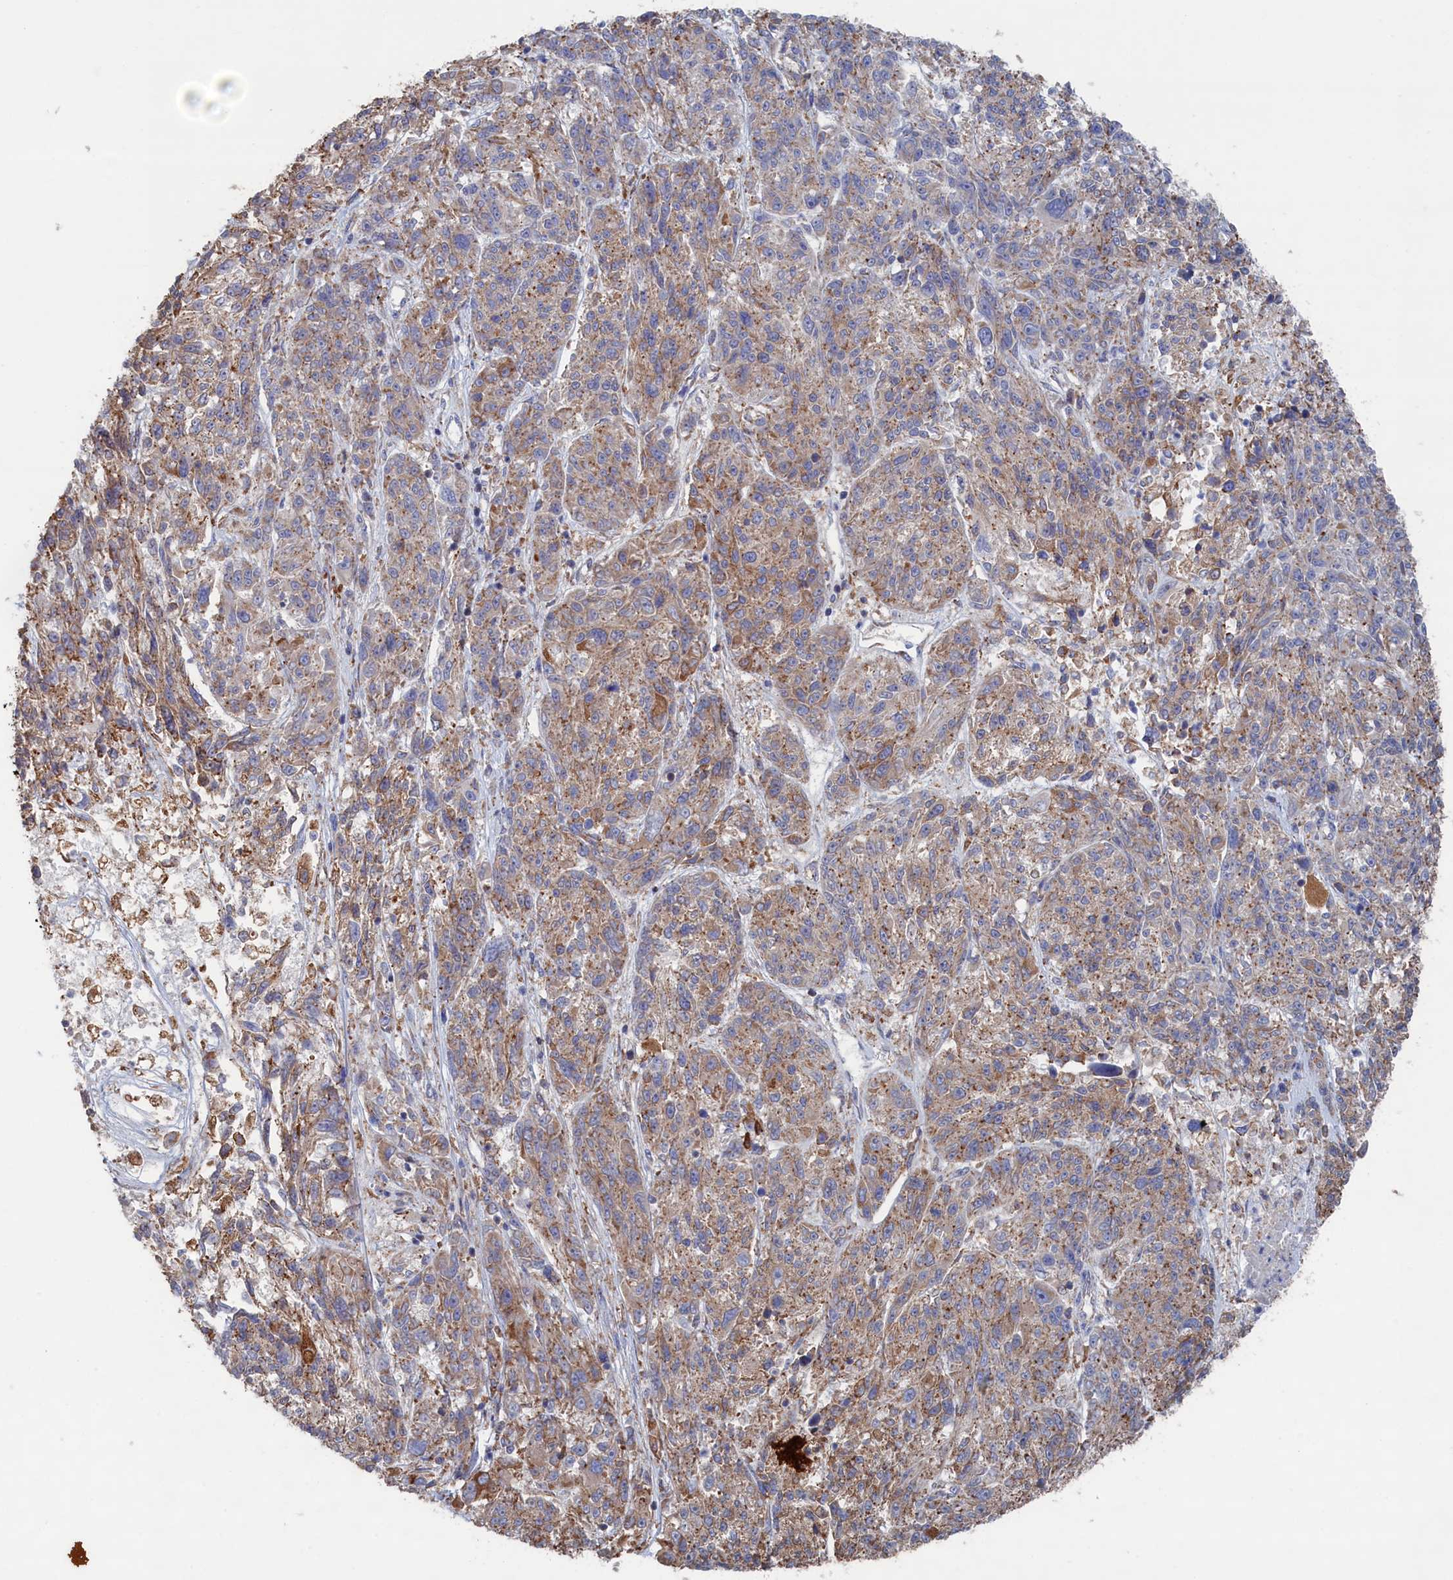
{"staining": {"intensity": "moderate", "quantity": ">75%", "location": "cytoplasmic/membranous"}, "tissue": "melanoma", "cell_type": "Tumor cells", "image_type": "cancer", "snomed": [{"axis": "morphology", "description": "Malignant melanoma, NOS"}, {"axis": "topography", "description": "Skin"}], "caption": "This is an image of immunohistochemistry staining of melanoma, which shows moderate positivity in the cytoplasmic/membranous of tumor cells.", "gene": "BPIFB6", "patient": {"sex": "male", "age": 53}}